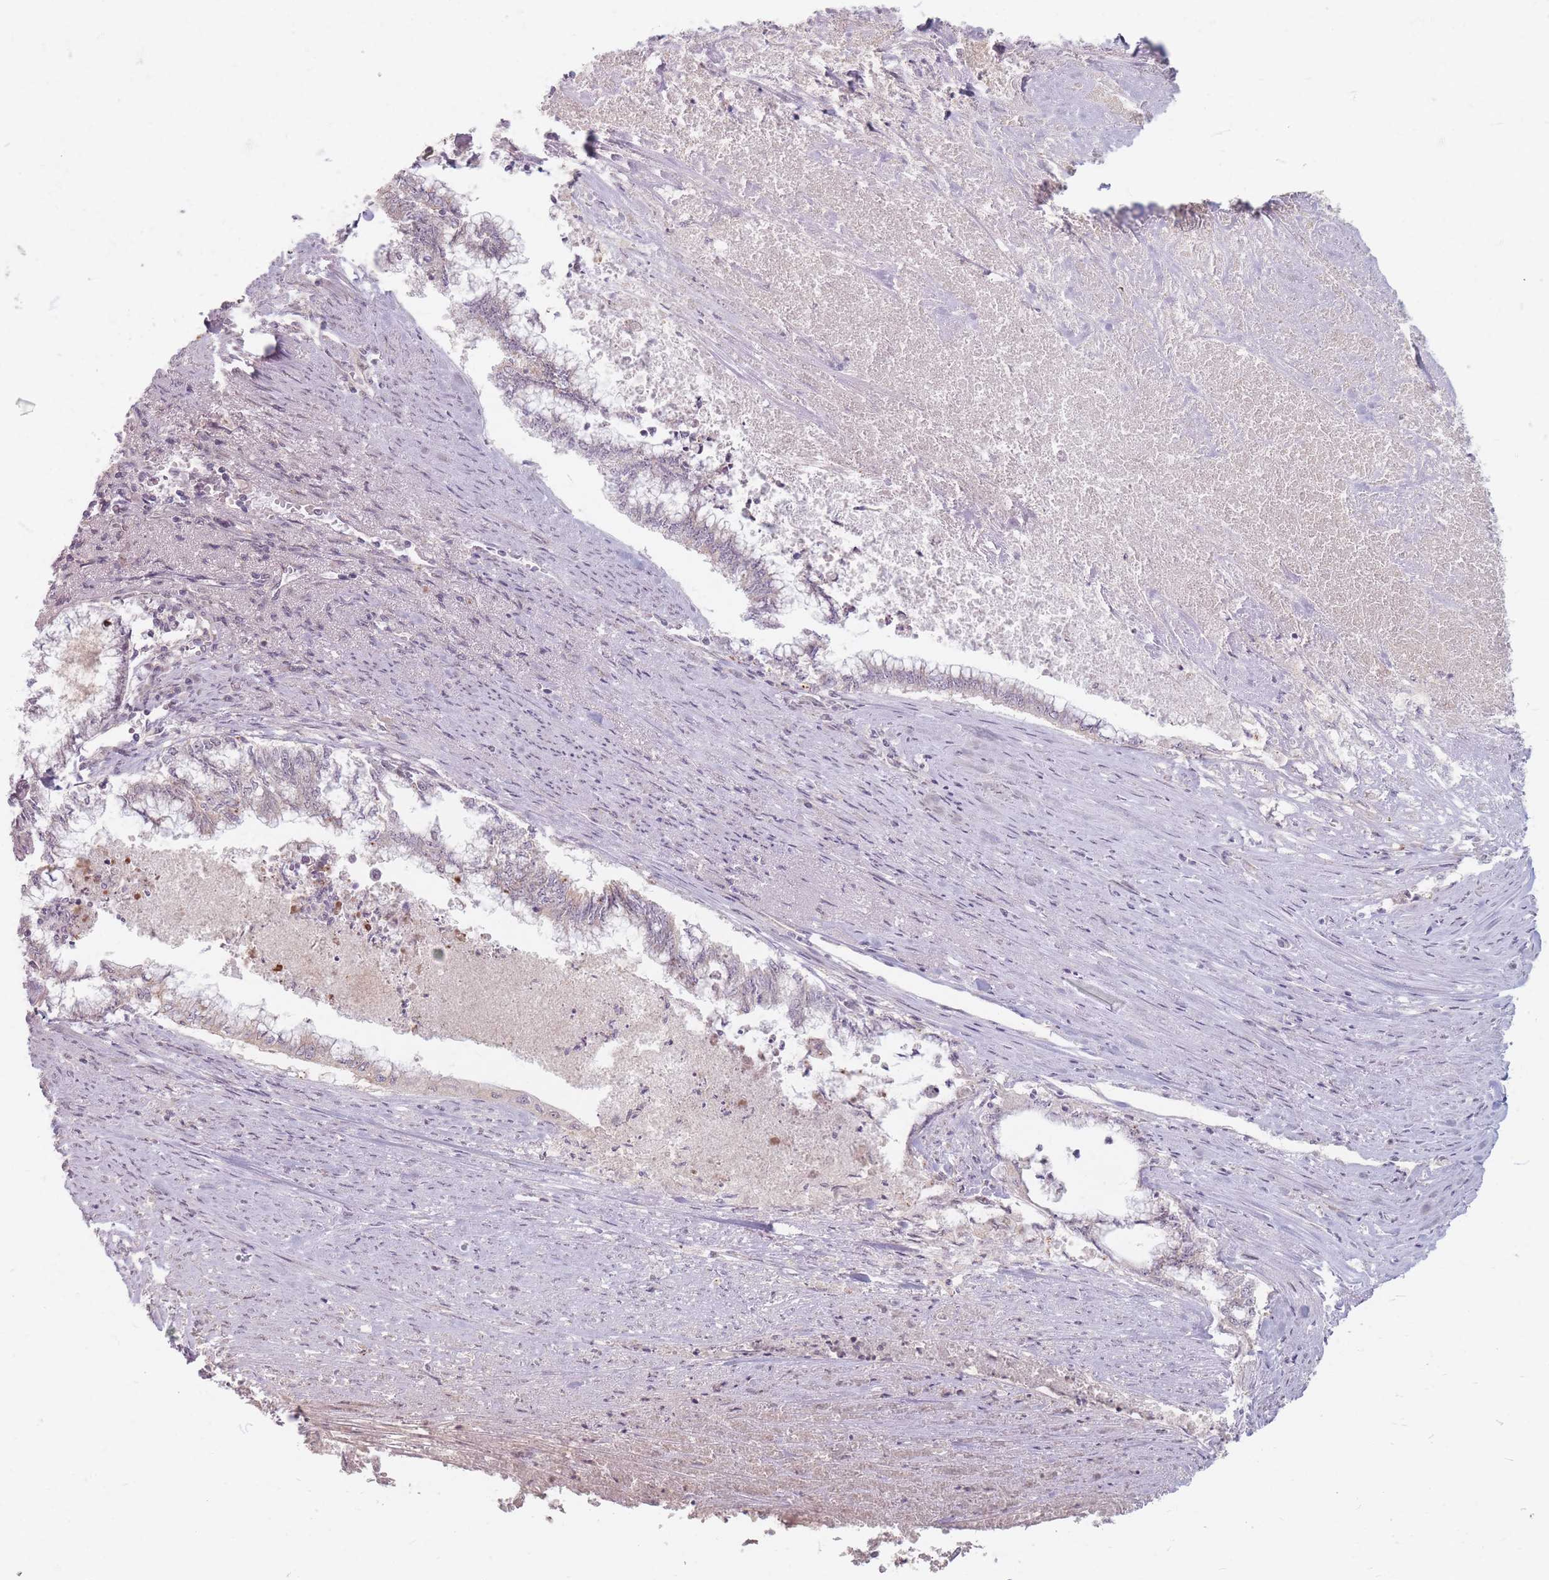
{"staining": {"intensity": "weak", "quantity": "<25%", "location": "cytoplasmic/membranous"}, "tissue": "endometrial cancer", "cell_type": "Tumor cells", "image_type": "cancer", "snomed": [{"axis": "morphology", "description": "Adenocarcinoma, NOS"}, {"axis": "topography", "description": "Endometrium"}], "caption": "Immunohistochemistry (IHC) histopathology image of neoplastic tissue: endometrial cancer (adenocarcinoma) stained with DAB reveals no significant protein positivity in tumor cells.", "gene": "GABRA6", "patient": {"sex": "female", "age": 79}}